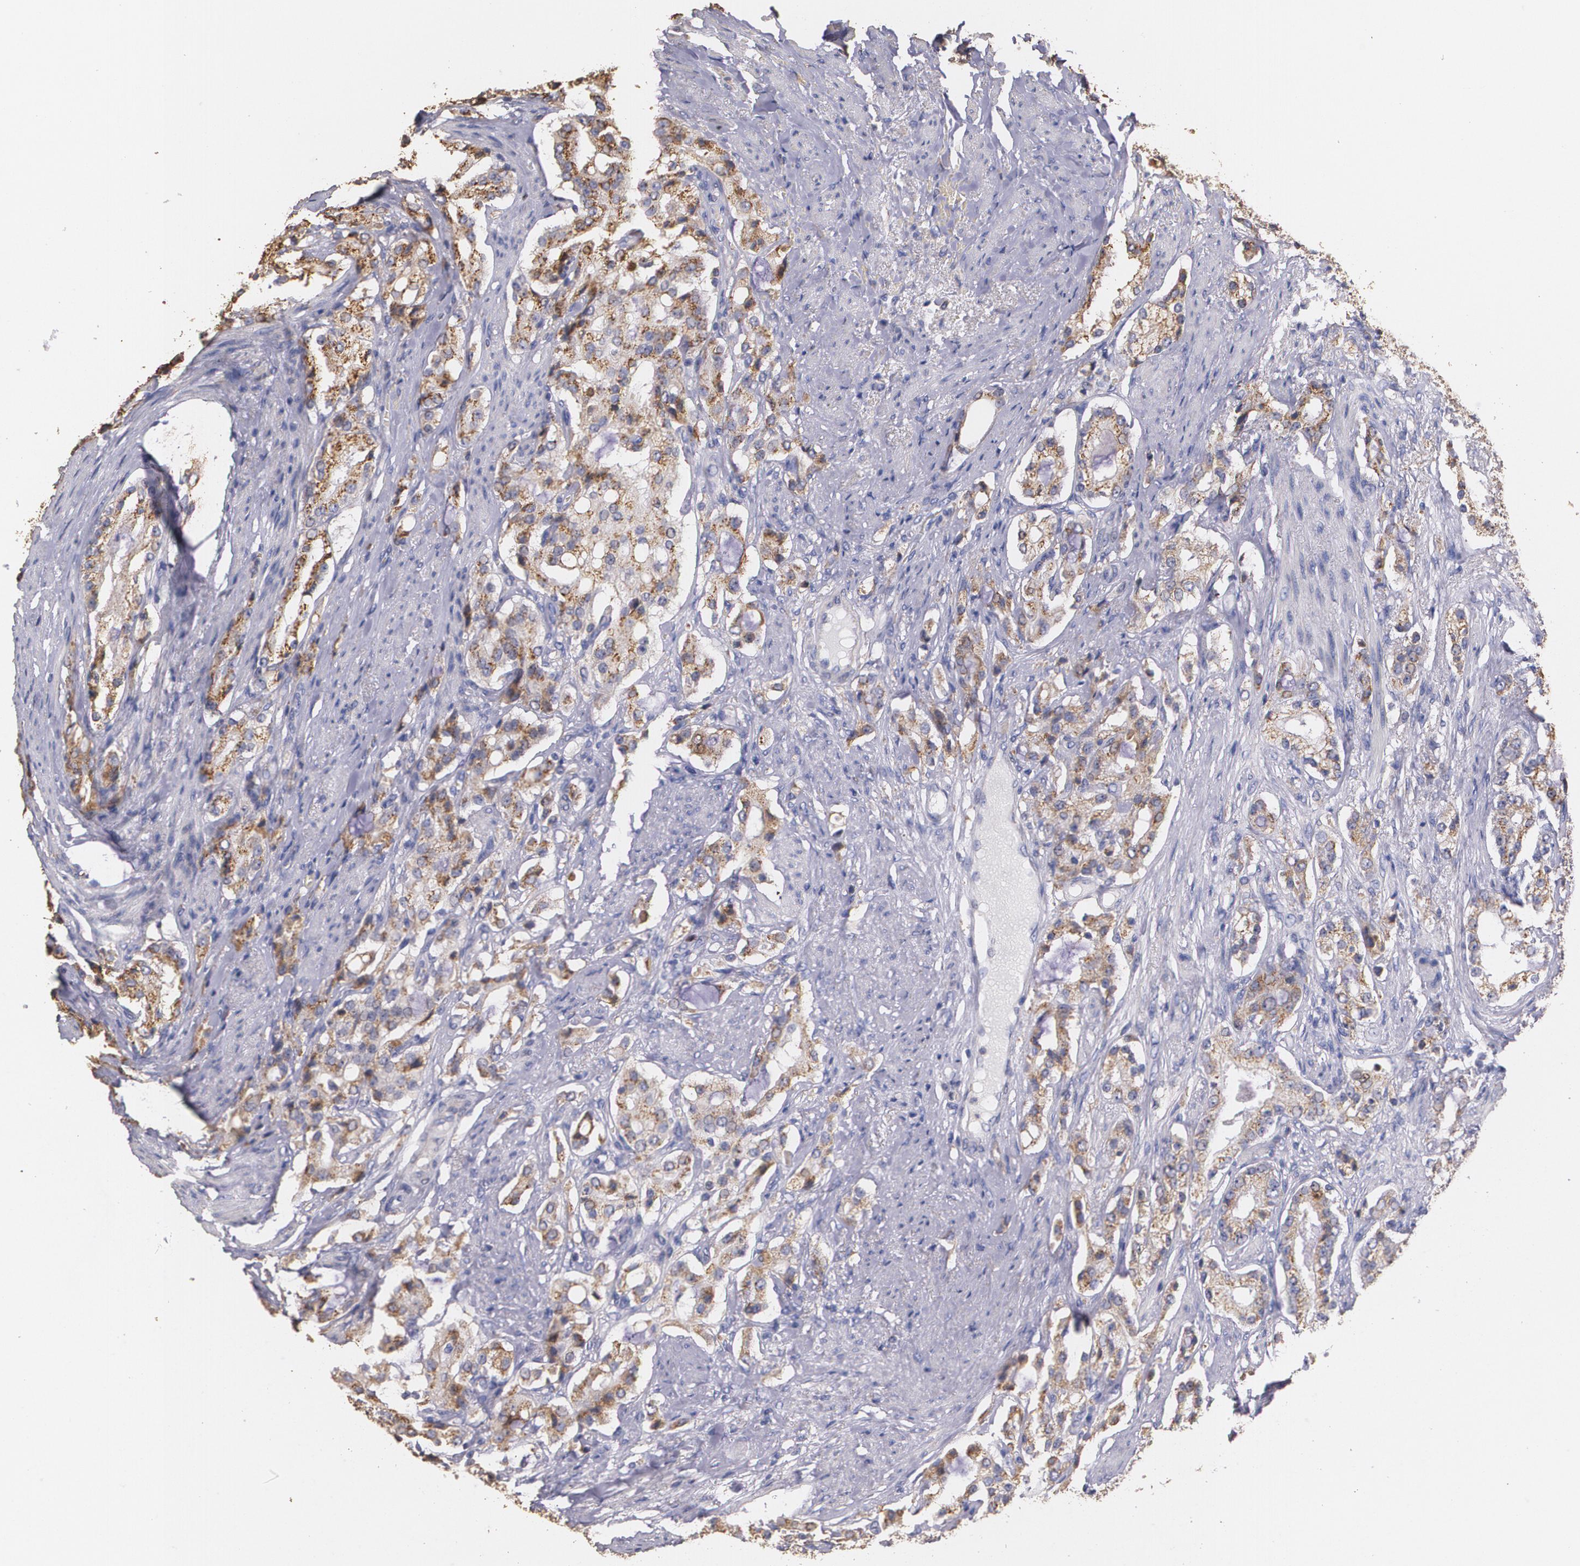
{"staining": {"intensity": "moderate", "quantity": ">75%", "location": "cytoplasmic/membranous"}, "tissue": "prostate cancer", "cell_type": "Tumor cells", "image_type": "cancer", "snomed": [{"axis": "morphology", "description": "Adenocarcinoma, Medium grade"}, {"axis": "topography", "description": "Prostate"}], "caption": "A photomicrograph of human medium-grade adenocarcinoma (prostate) stained for a protein shows moderate cytoplasmic/membranous brown staining in tumor cells.", "gene": "ATF3", "patient": {"sex": "male", "age": 72}}